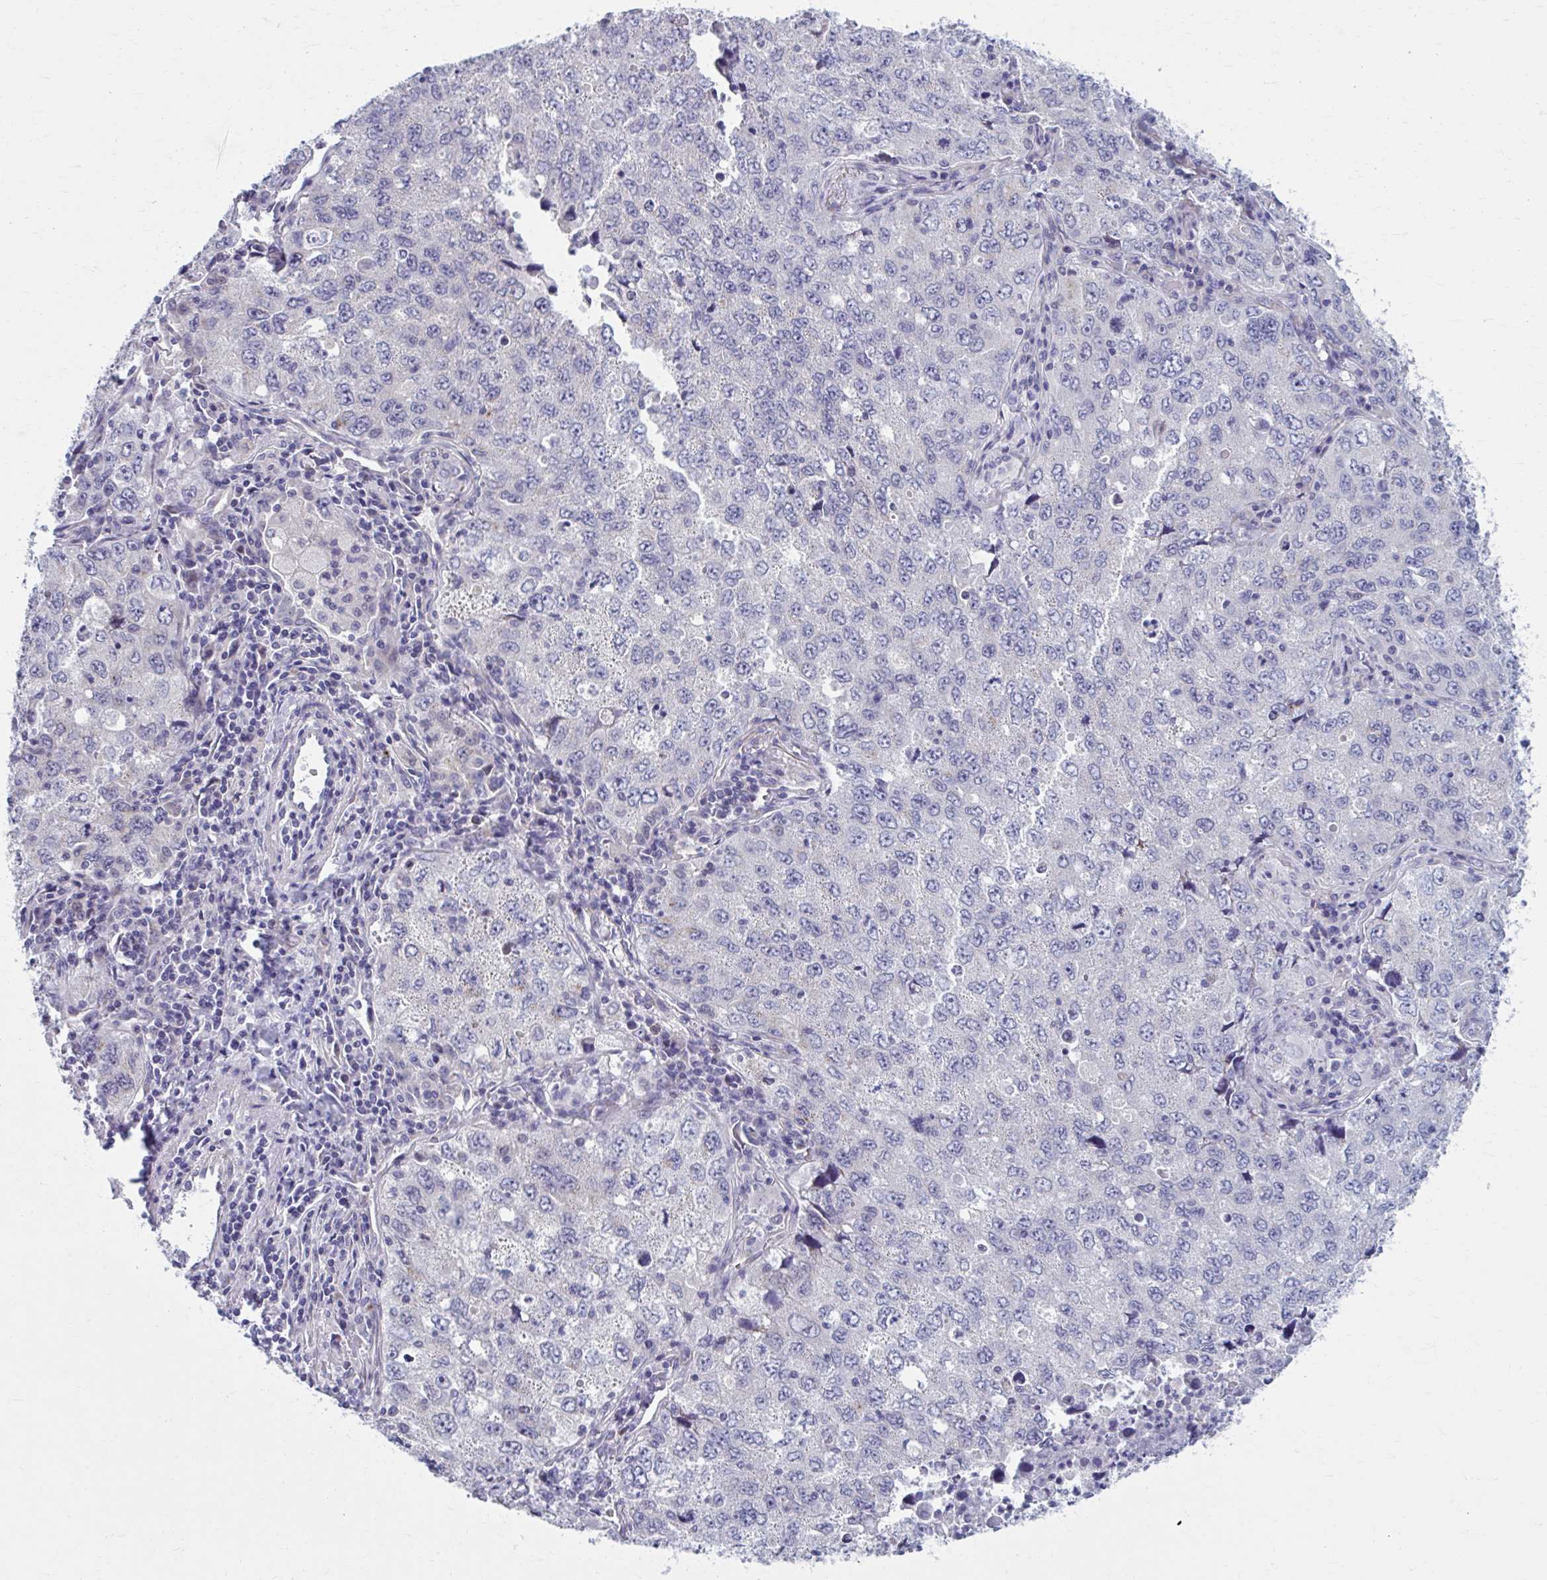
{"staining": {"intensity": "negative", "quantity": "none", "location": "none"}, "tissue": "lung cancer", "cell_type": "Tumor cells", "image_type": "cancer", "snomed": [{"axis": "morphology", "description": "Adenocarcinoma, NOS"}, {"axis": "topography", "description": "Lung"}], "caption": "Tumor cells show no significant protein positivity in lung cancer.", "gene": "CHST3", "patient": {"sex": "female", "age": 57}}